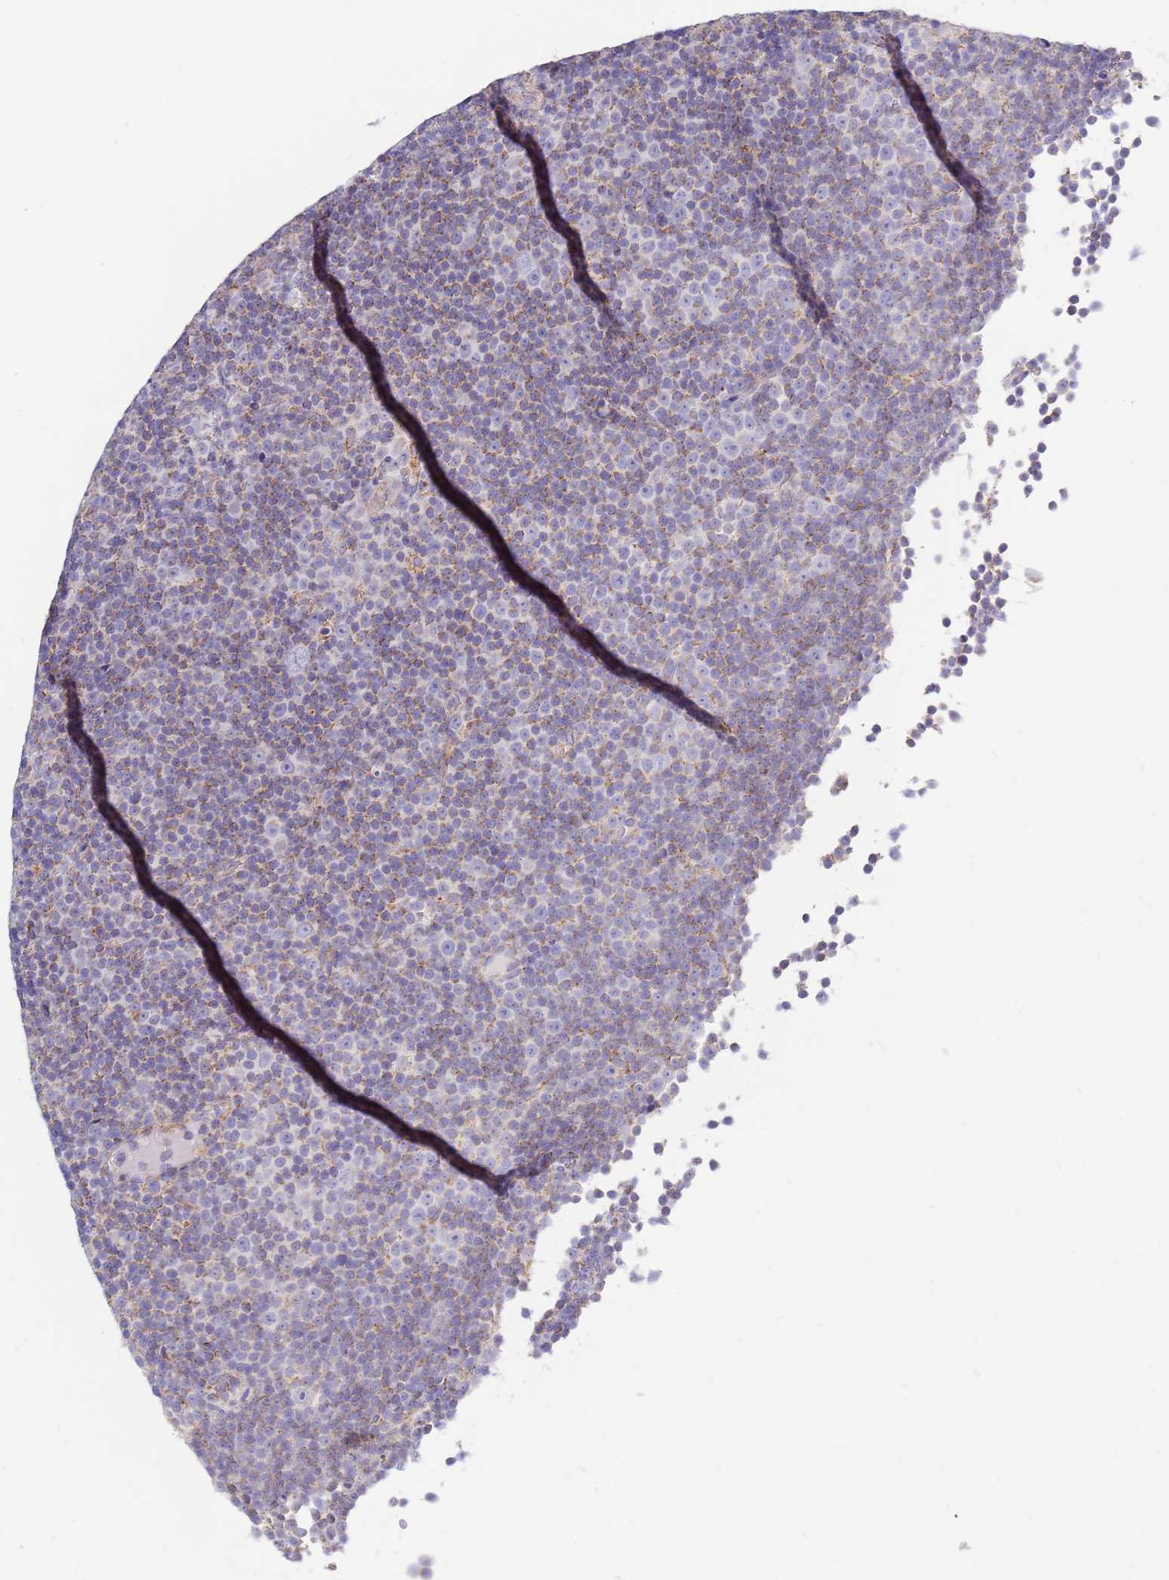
{"staining": {"intensity": "weak", "quantity": "25%-75%", "location": "cytoplasmic/membranous"}, "tissue": "lymphoma", "cell_type": "Tumor cells", "image_type": "cancer", "snomed": [{"axis": "morphology", "description": "Malignant lymphoma, non-Hodgkin's type, Low grade"}, {"axis": "topography", "description": "Lymph node"}], "caption": "An IHC image of neoplastic tissue is shown. Protein staining in brown highlights weak cytoplasmic/membranous positivity in lymphoma within tumor cells. The protein of interest is stained brown, and the nuclei are stained in blue (DAB IHC with brightfield microscopy, high magnification).", "gene": "IGF1R", "patient": {"sex": "female", "age": 67}}